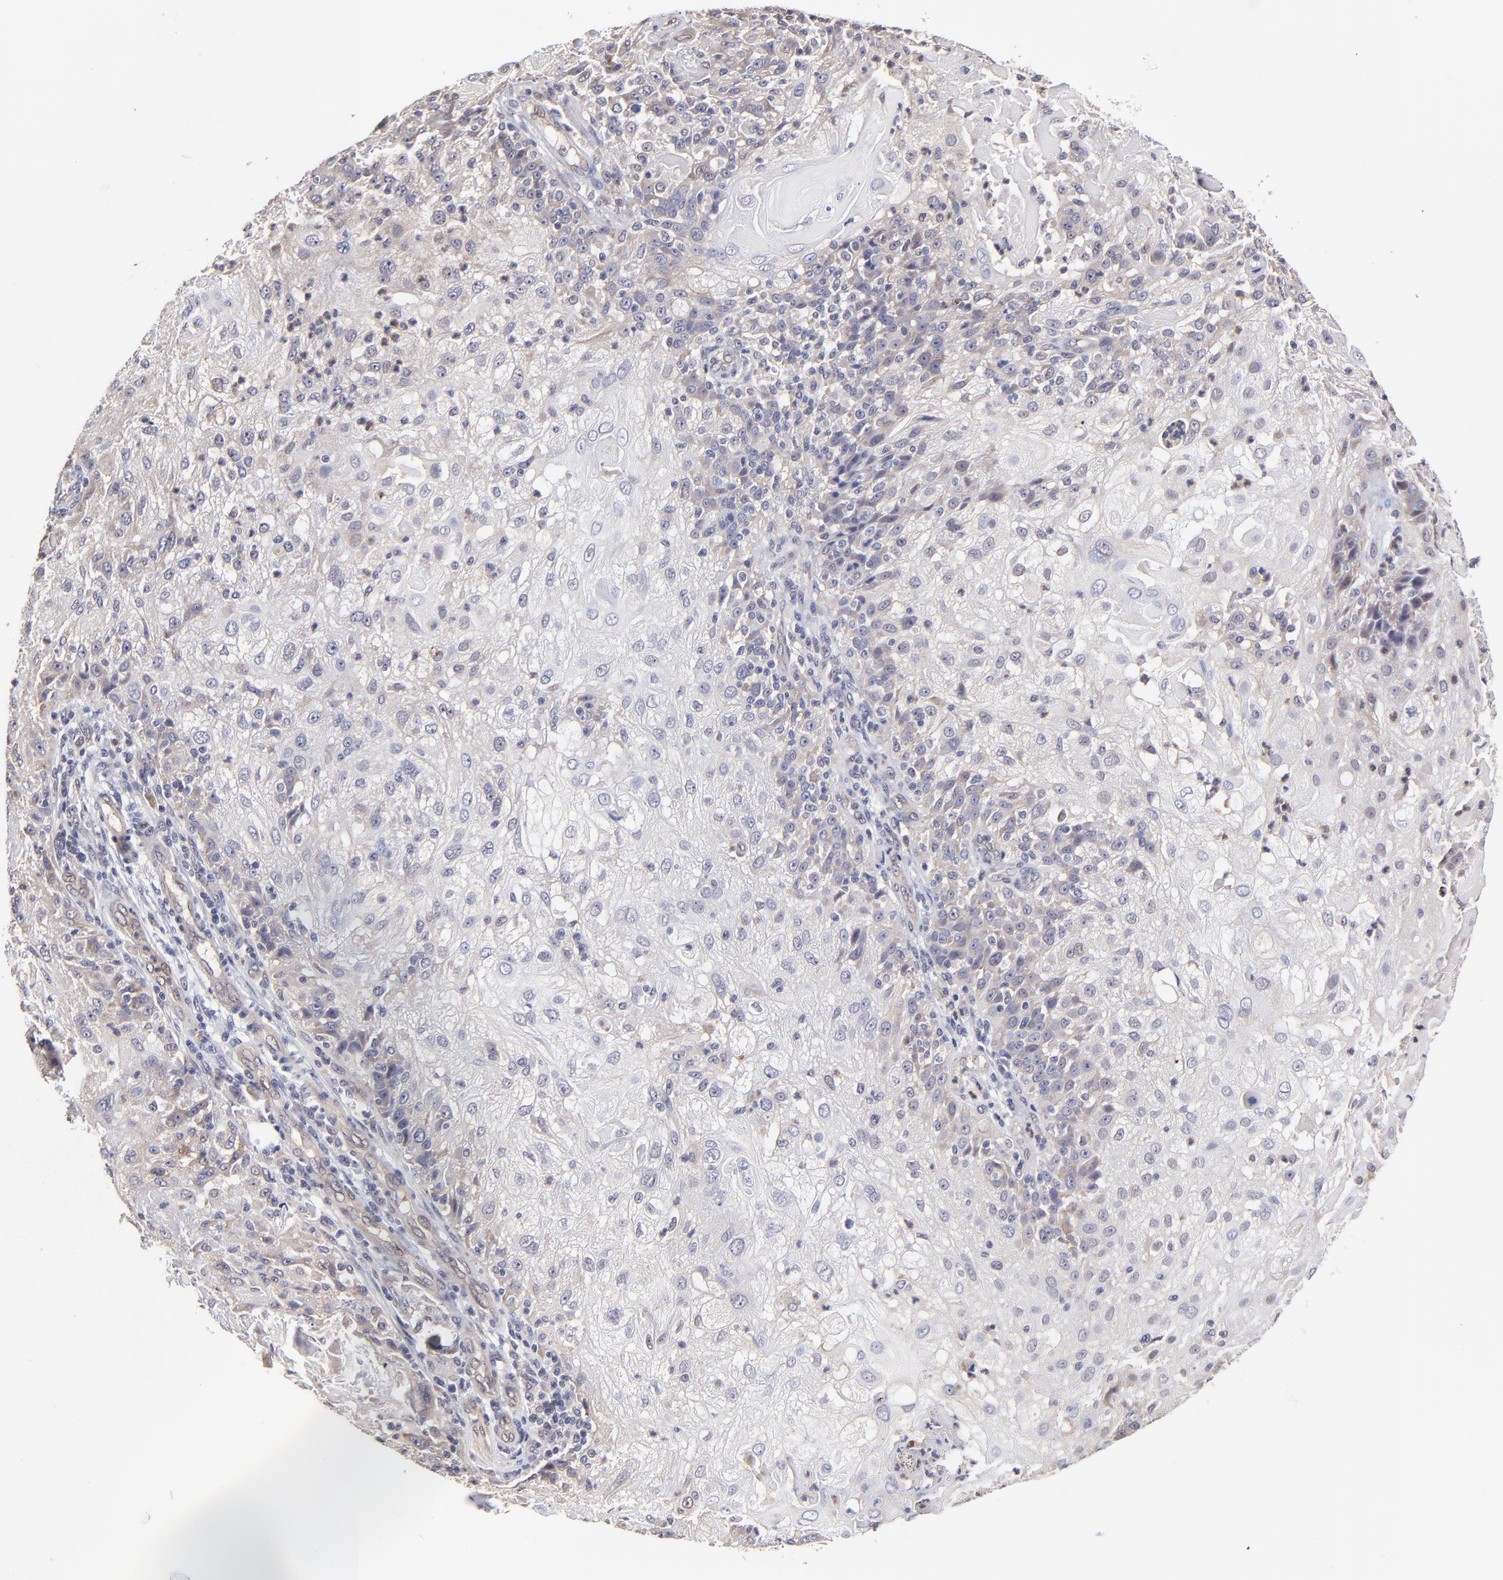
{"staining": {"intensity": "moderate", "quantity": "25%-75%", "location": "cytoplasmic/membranous"}, "tissue": "skin cancer", "cell_type": "Tumor cells", "image_type": "cancer", "snomed": [{"axis": "morphology", "description": "Normal tissue, NOS"}, {"axis": "morphology", "description": "Squamous cell carcinoma, NOS"}, {"axis": "topography", "description": "Skin"}], "caption": "Tumor cells display medium levels of moderate cytoplasmic/membranous expression in approximately 25%-75% of cells in skin cancer (squamous cell carcinoma). The staining was performed using DAB (3,3'-diaminobenzidine) to visualize the protein expression in brown, while the nuclei were stained in blue with hematoxylin (Magnification: 20x).", "gene": "ZNF10", "patient": {"sex": "female", "age": 83}}